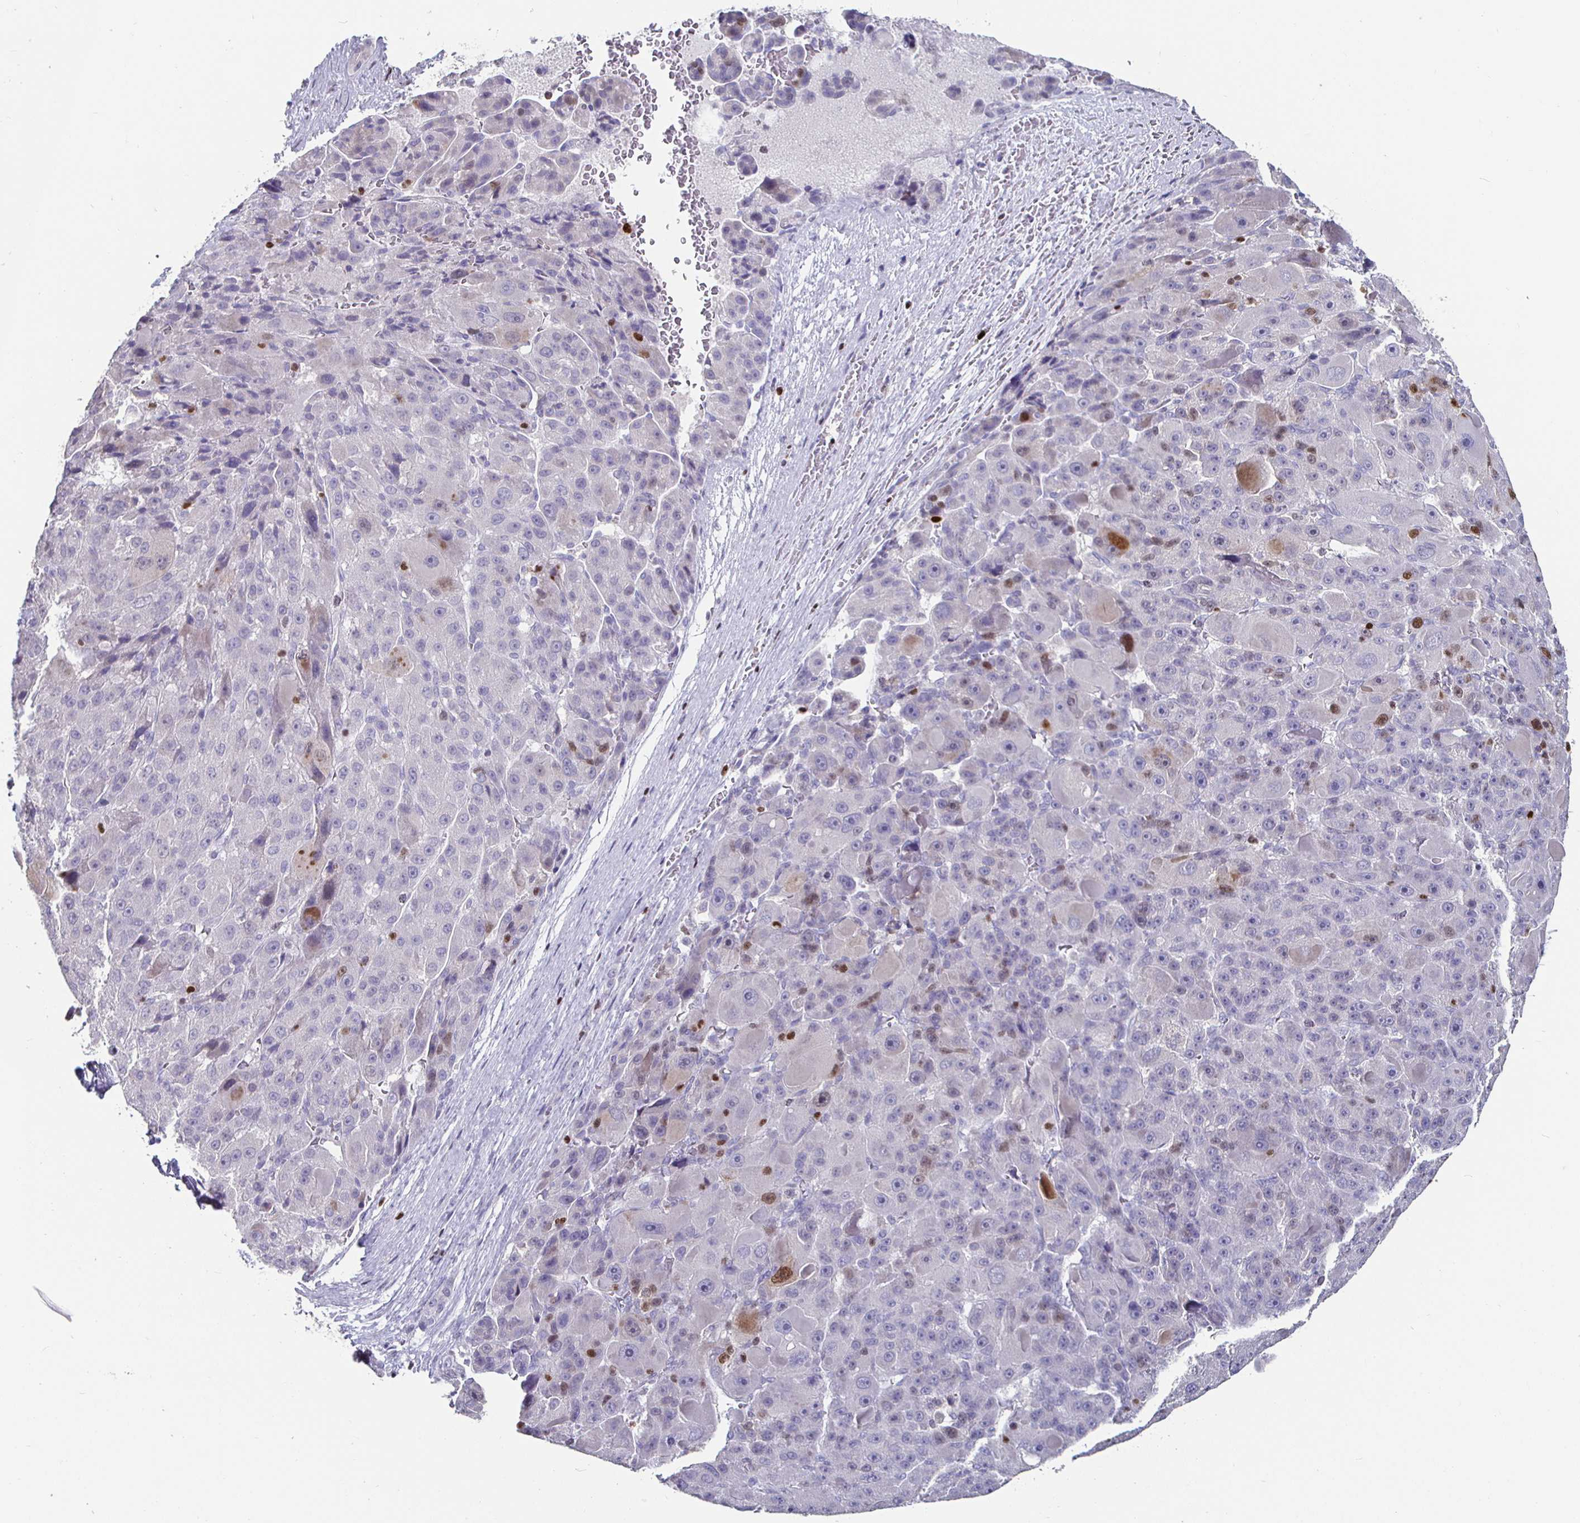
{"staining": {"intensity": "moderate", "quantity": "<25%", "location": "nuclear"}, "tissue": "liver cancer", "cell_type": "Tumor cells", "image_type": "cancer", "snomed": [{"axis": "morphology", "description": "Carcinoma, Hepatocellular, NOS"}, {"axis": "topography", "description": "Liver"}], "caption": "Liver cancer (hepatocellular carcinoma) was stained to show a protein in brown. There is low levels of moderate nuclear expression in approximately <25% of tumor cells.", "gene": "RUNX2", "patient": {"sex": "male", "age": 76}}